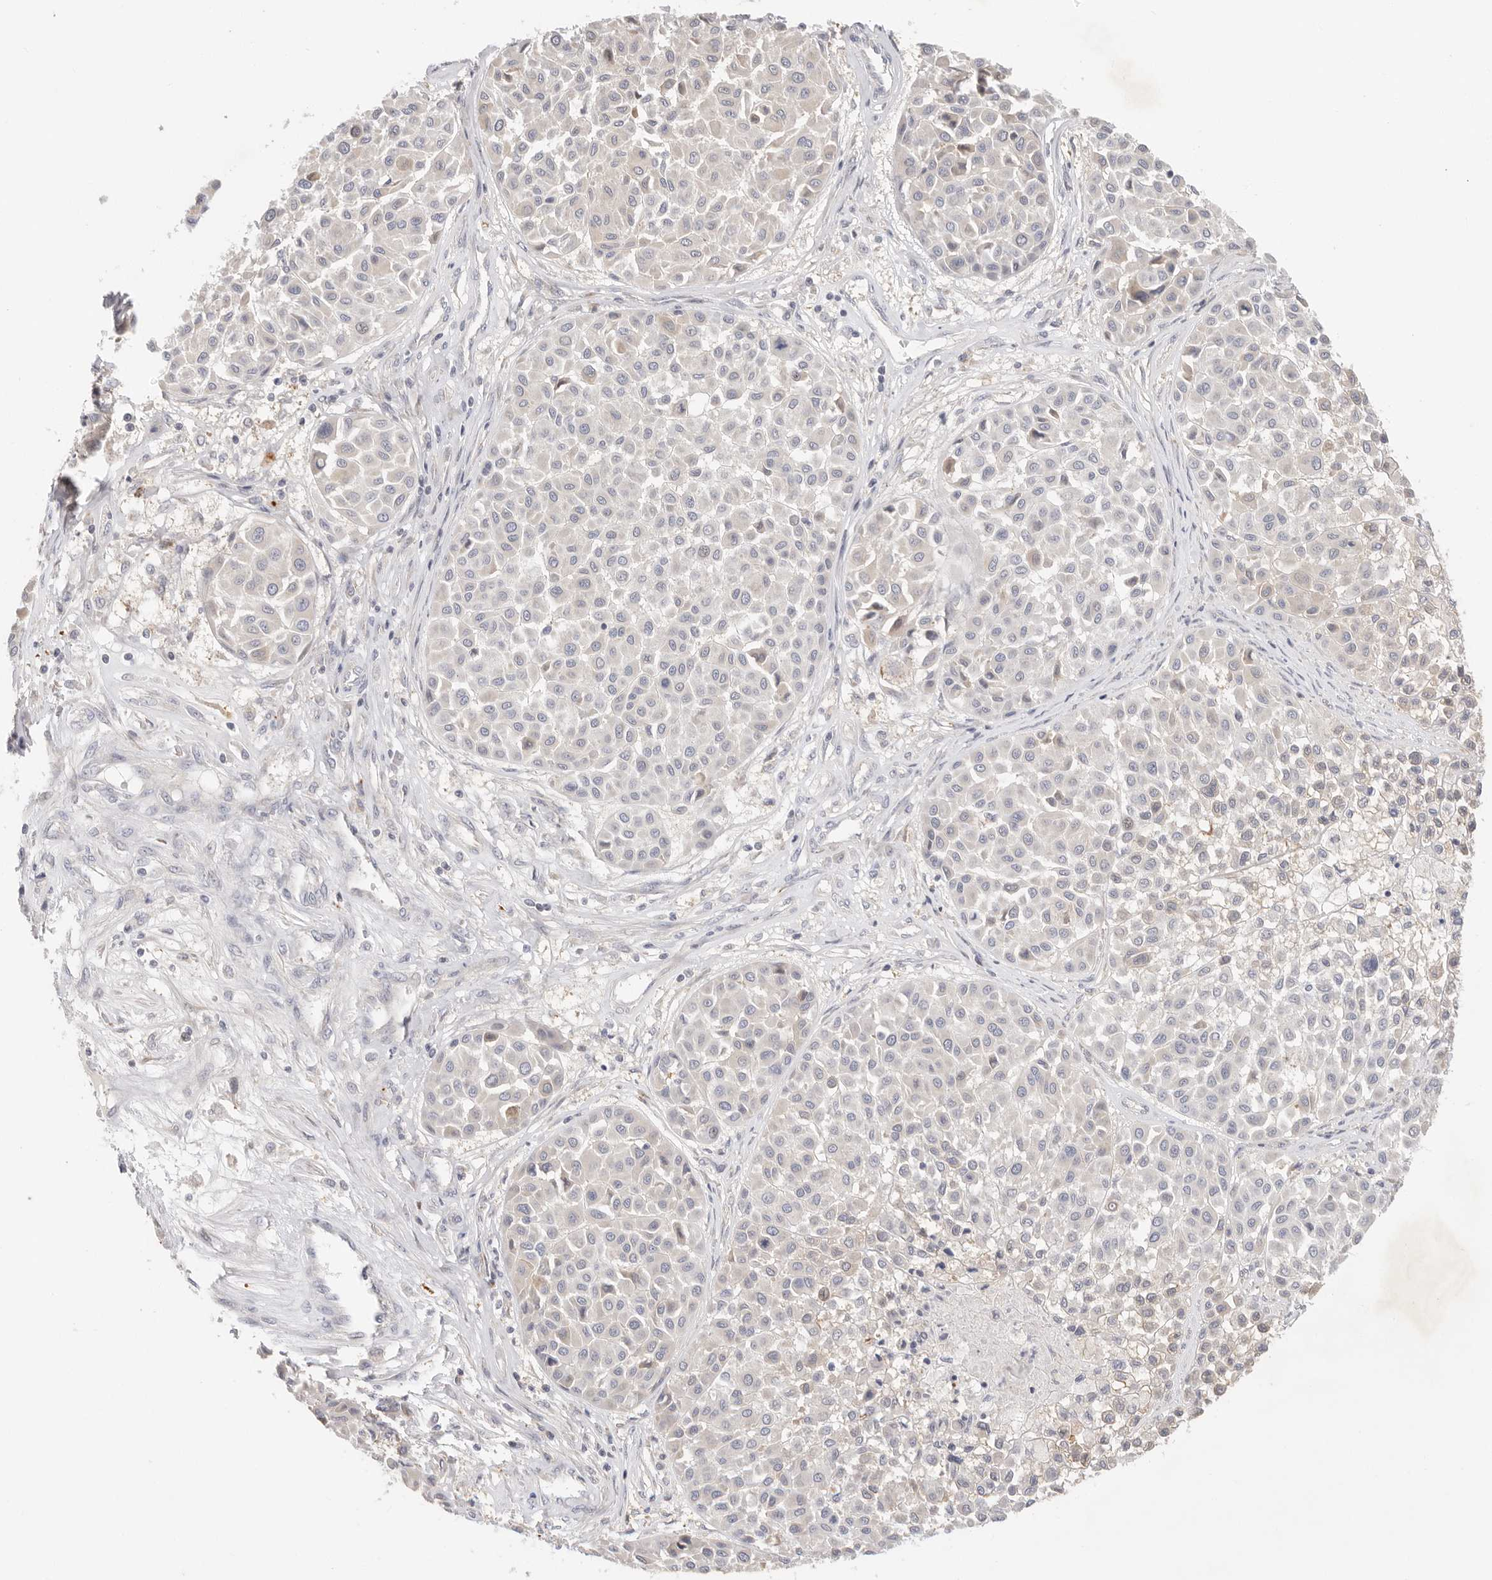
{"staining": {"intensity": "negative", "quantity": "none", "location": "none"}, "tissue": "melanoma", "cell_type": "Tumor cells", "image_type": "cancer", "snomed": [{"axis": "morphology", "description": "Malignant melanoma, Metastatic site"}, {"axis": "topography", "description": "Soft tissue"}], "caption": "DAB immunohistochemical staining of melanoma demonstrates no significant staining in tumor cells. Nuclei are stained in blue.", "gene": "USH1C", "patient": {"sex": "male", "age": 41}}